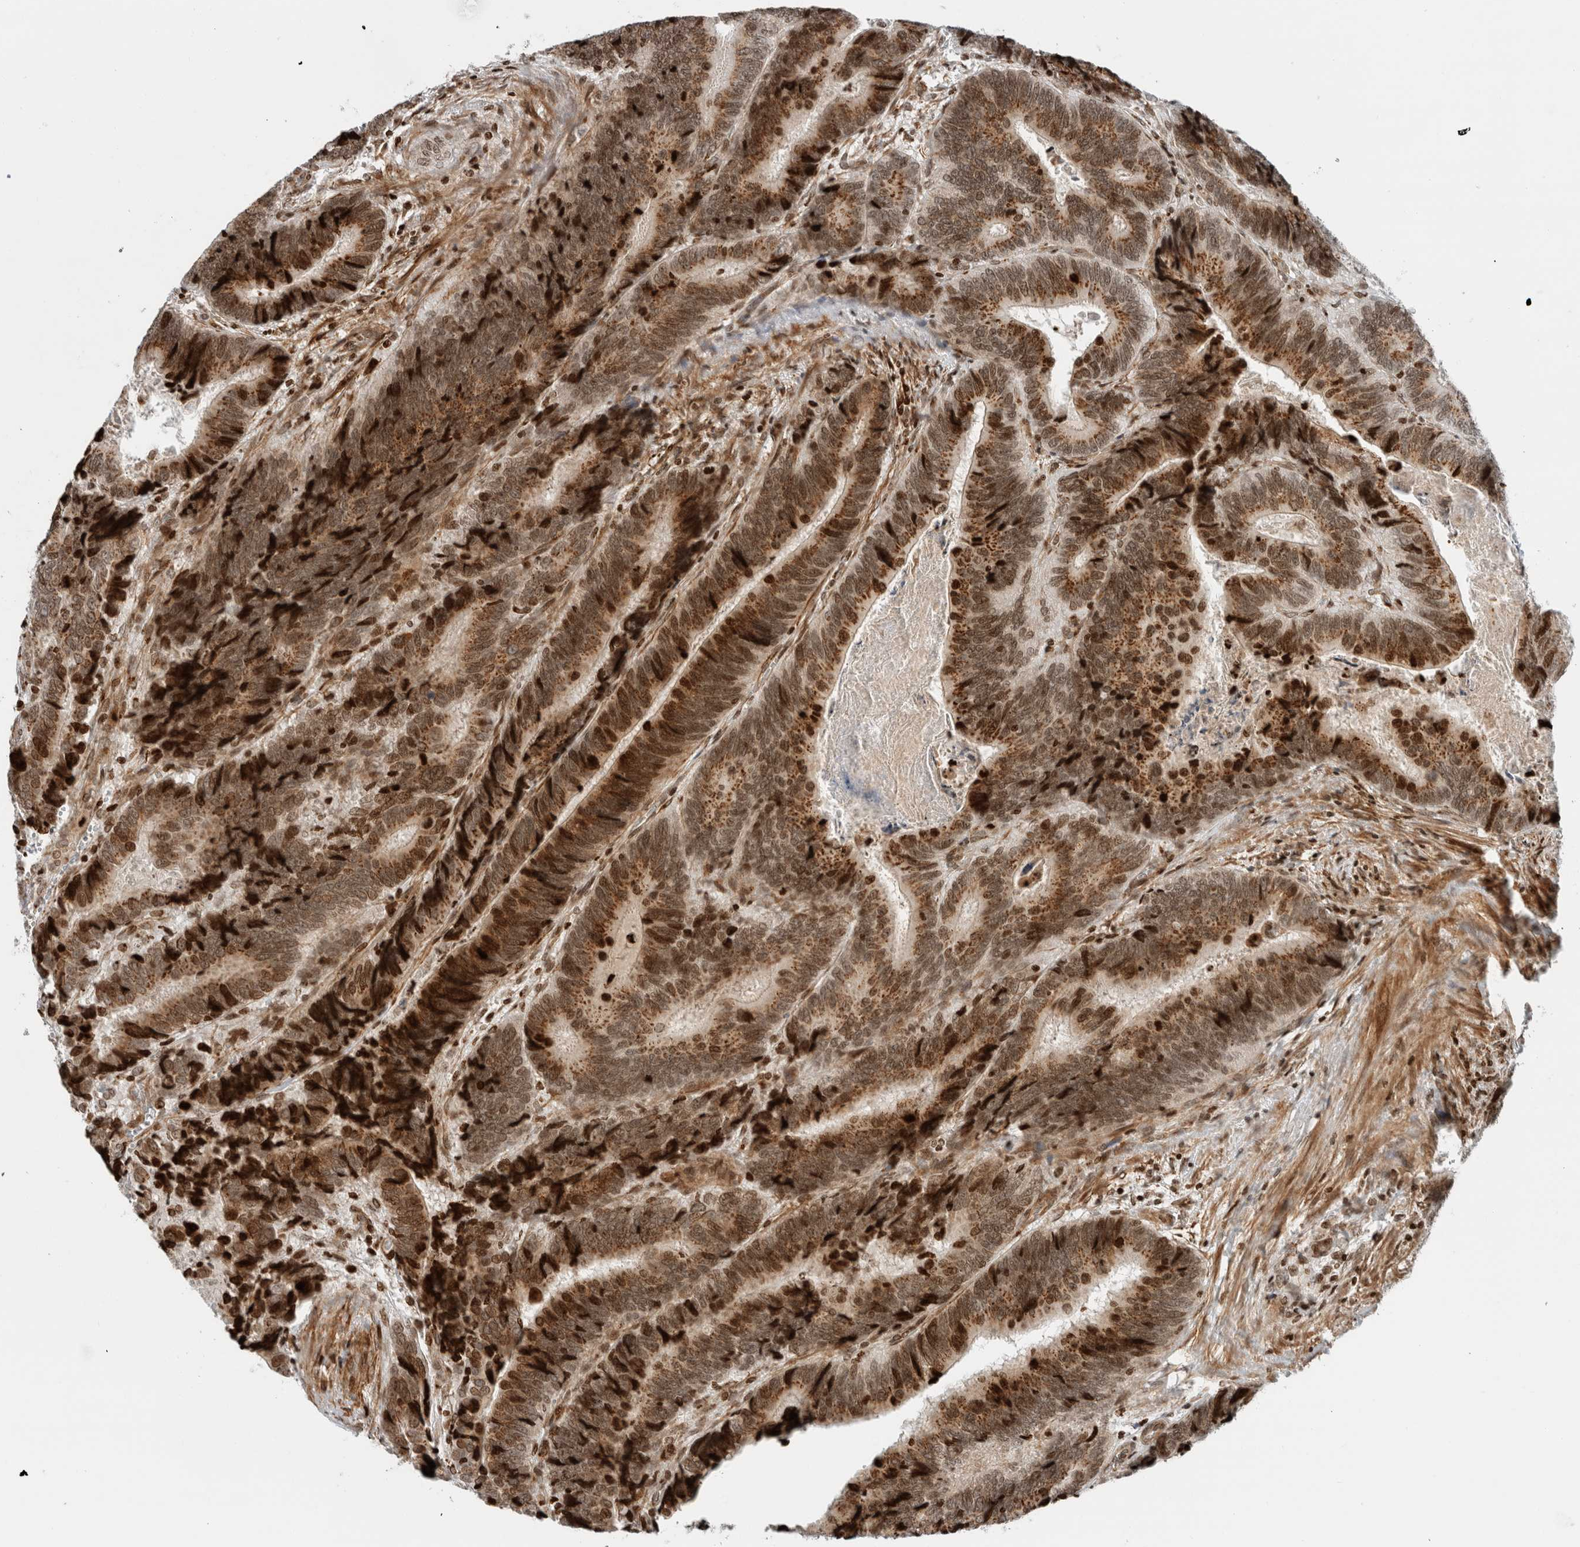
{"staining": {"intensity": "strong", "quantity": ">75%", "location": "cytoplasmic/membranous,nuclear"}, "tissue": "colorectal cancer", "cell_type": "Tumor cells", "image_type": "cancer", "snomed": [{"axis": "morphology", "description": "Inflammation, NOS"}, {"axis": "morphology", "description": "Adenocarcinoma, NOS"}, {"axis": "topography", "description": "Colon"}], "caption": "Immunohistochemical staining of colorectal cancer (adenocarcinoma) exhibits high levels of strong cytoplasmic/membranous and nuclear positivity in approximately >75% of tumor cells.", "gene": "GINS4", "patient": {"sex": "male", "age": 72}}